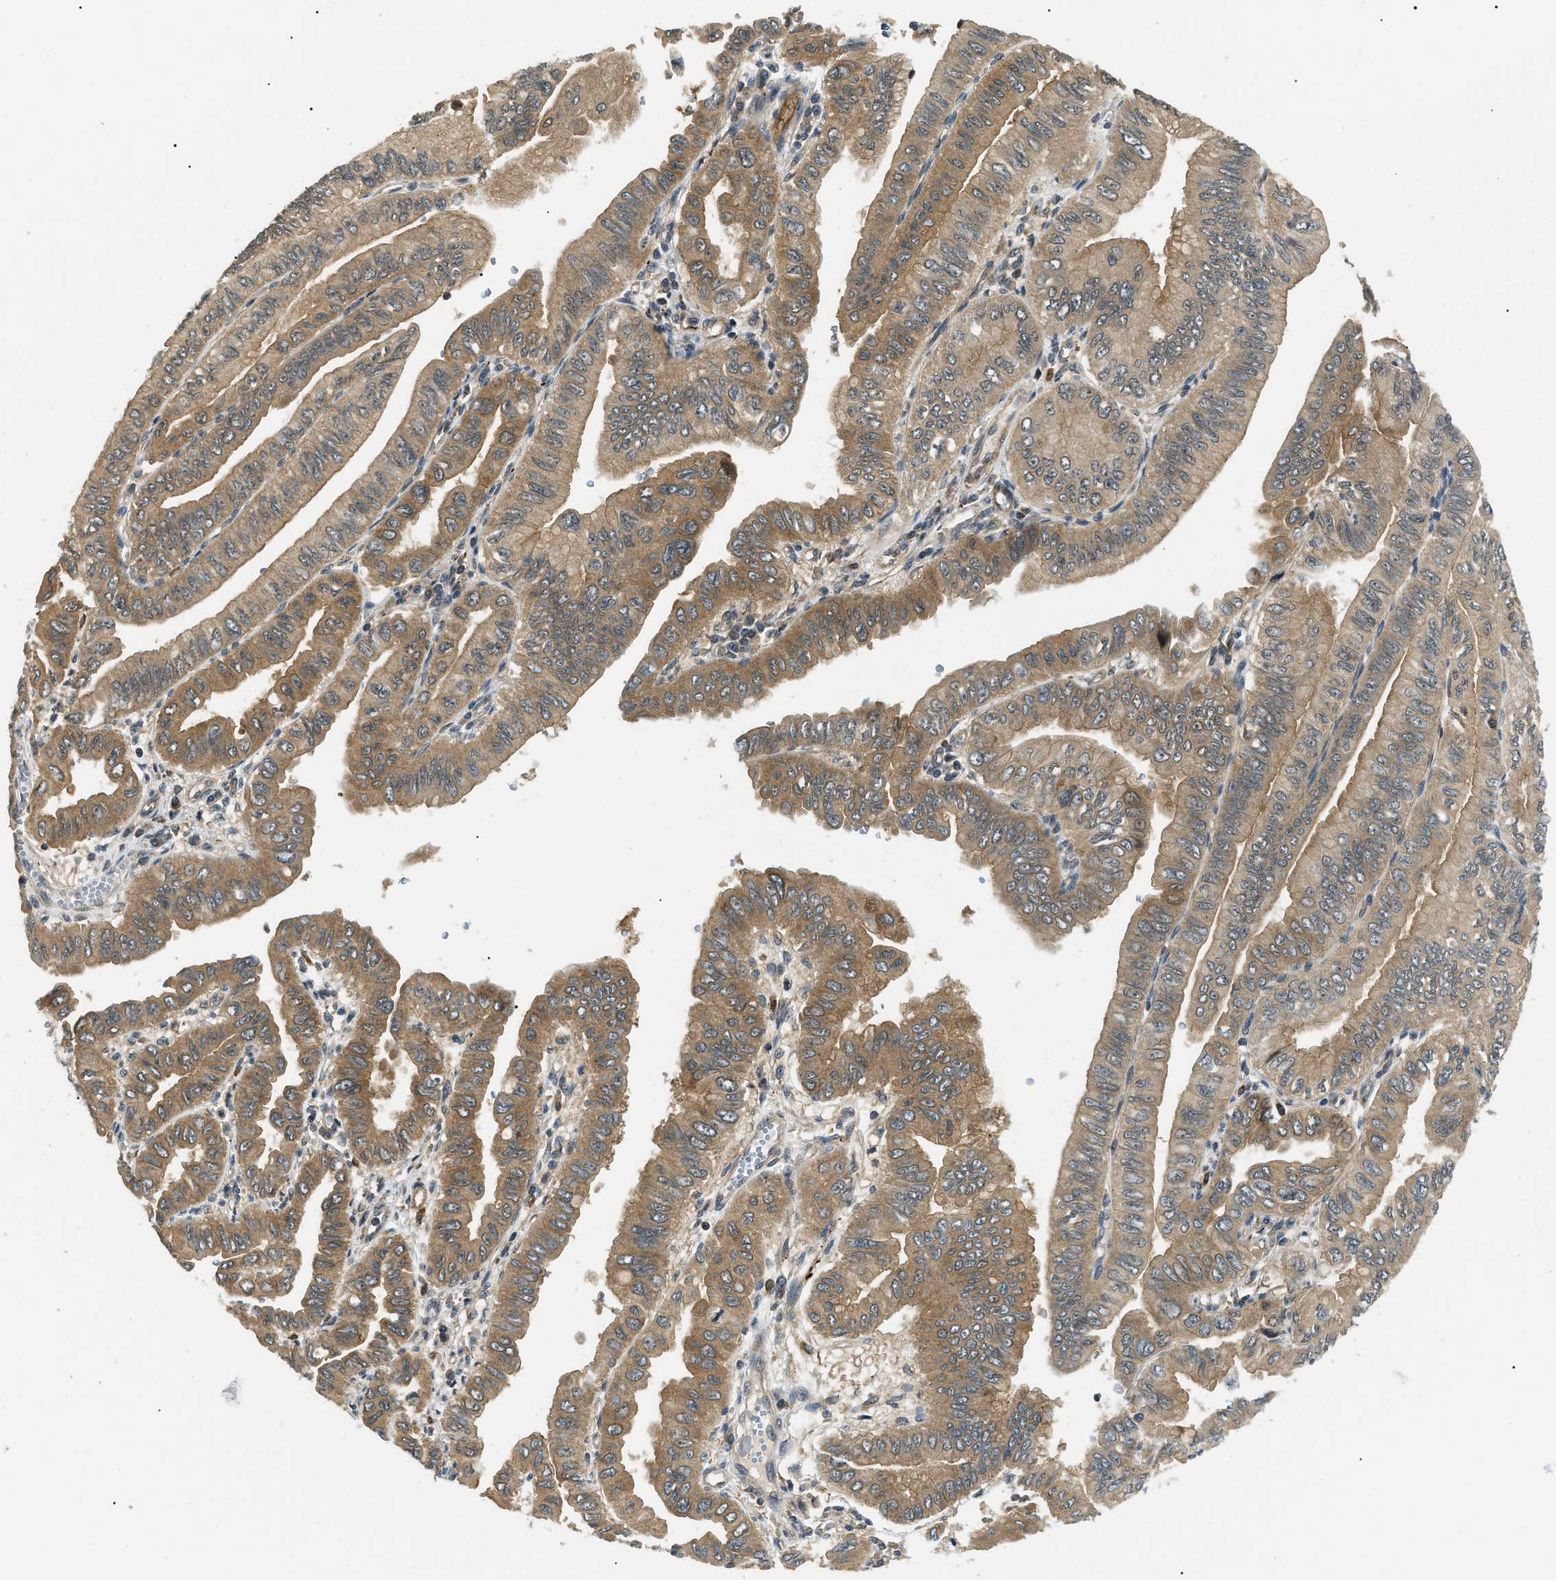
{"staining": {"intensity": "moderate", "quantity": ">75%", "location": "cytoplasmic/membranous"}, "tissue": "pancreatic cancer", "cell_type": "Tumor cells", "image_type": "cancer", "snomed": [{"axis": "morphology", "description": "Normal tissue, NOS"}, {"axis": "topography", "description": "Lymph node"}], "caption": "Immunohistochemistry (DAB (3,3'-diaminobenzidine)) staining of pancreatic cancer shows moderate cytoplasmic/membranous protein positivity in about >75% of tumor cells.", "gene": "ATP6AP1", "patient": {"sex": "male", "age": 50}}